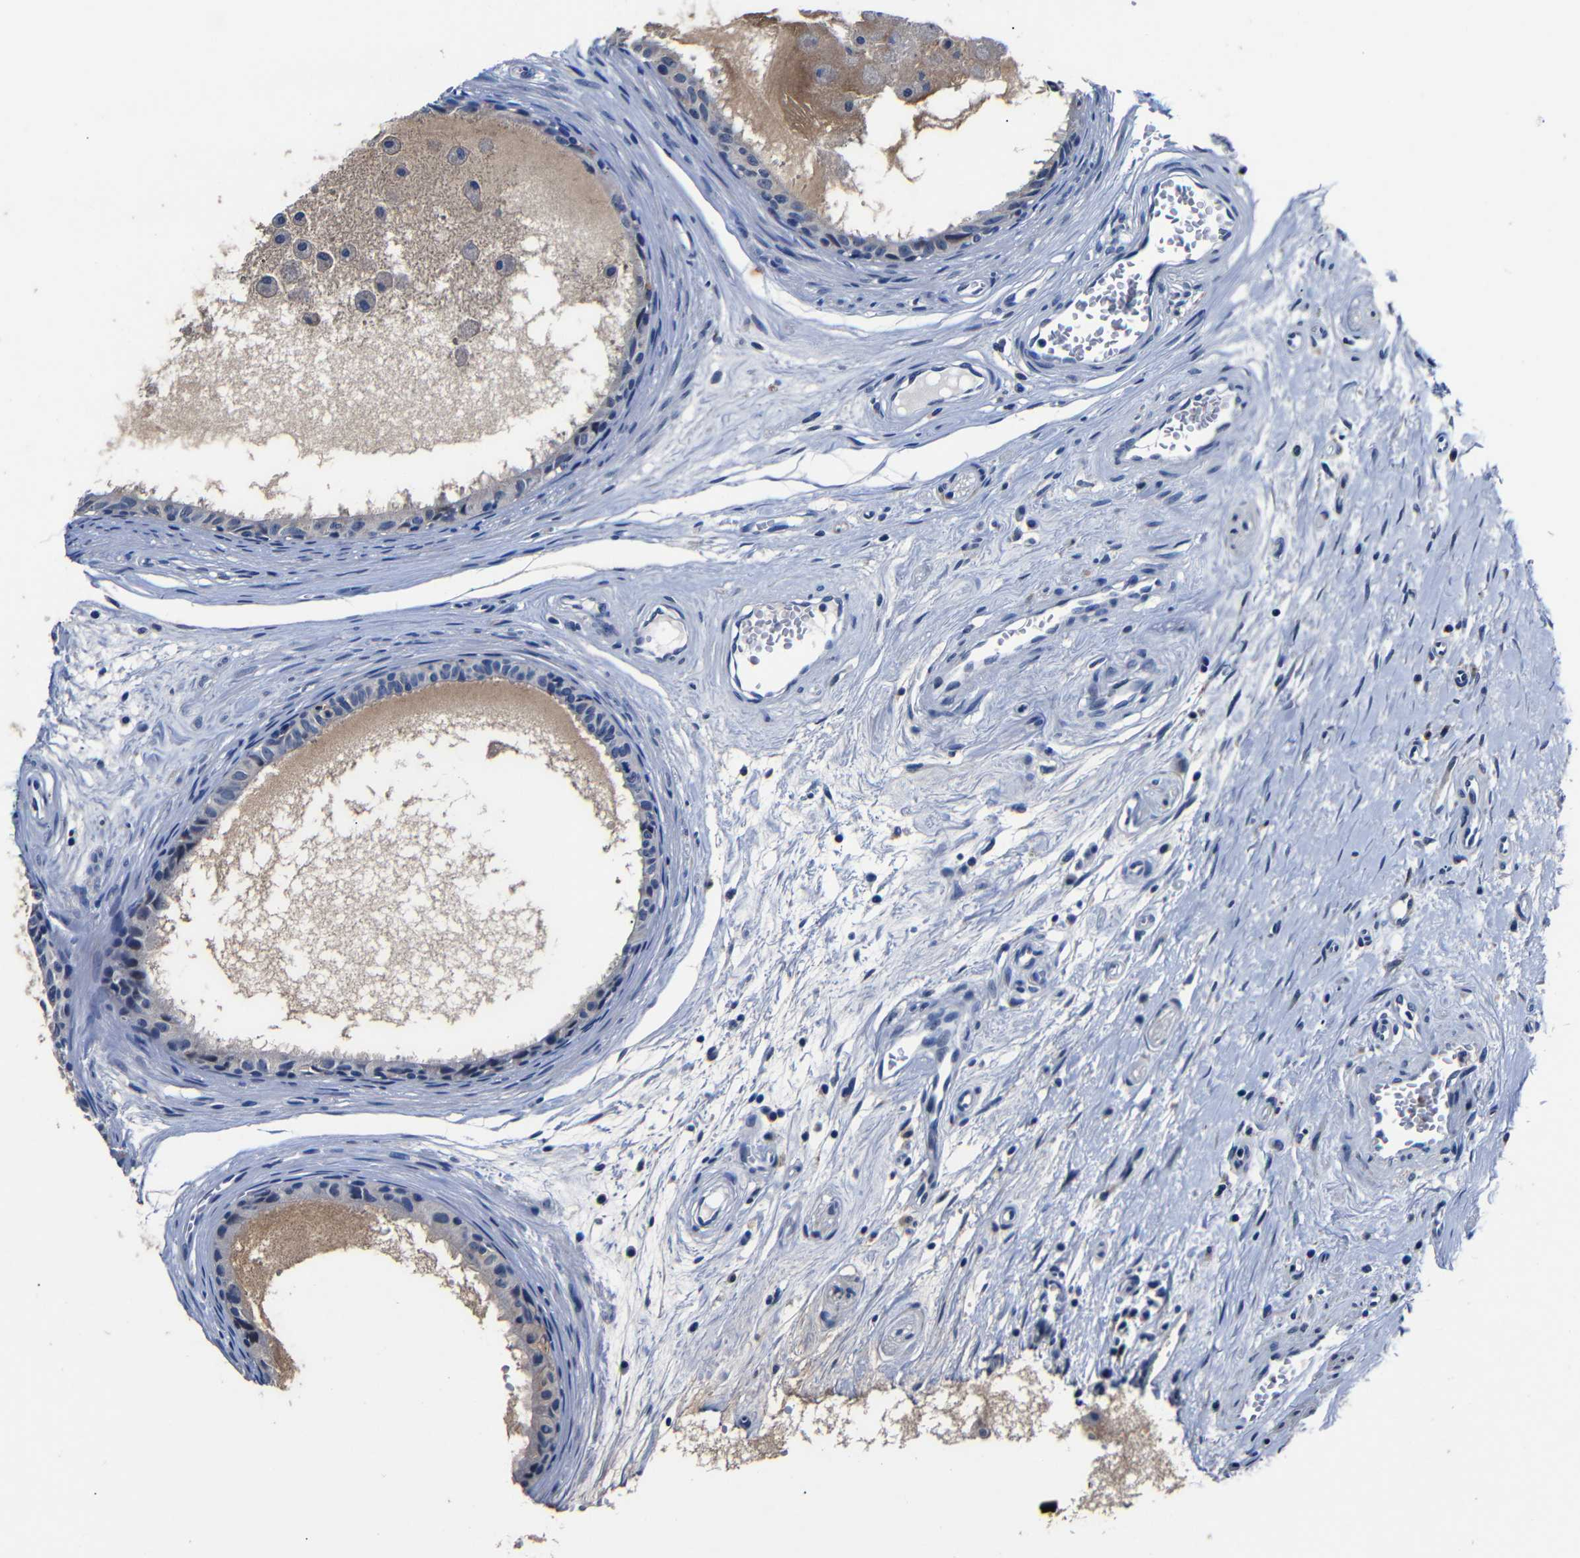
{"staining": {"intensity": "negative", "quantity": "none", "location": "none"}, "tissue": "epididymis", "cell_type": "Glandular cells", "image_type": "normal", "snomed": [{"axis": "morphology", "description": "Normal tissue, NOS"}, {"axis": "morphology", "description": "Inflammation, NOS"}, {"axis": "topography", "description": "Epididymis"}], "caption": "The histopathology image demonstrates no significant expression in glandular cells of epididymis. (DAB (3,3'-diaminobenzidine) immunohistochemistry with hematoxylin counter stain).", "gene": "DEPP1", "patient": {"sex": "male", "age": 85}}